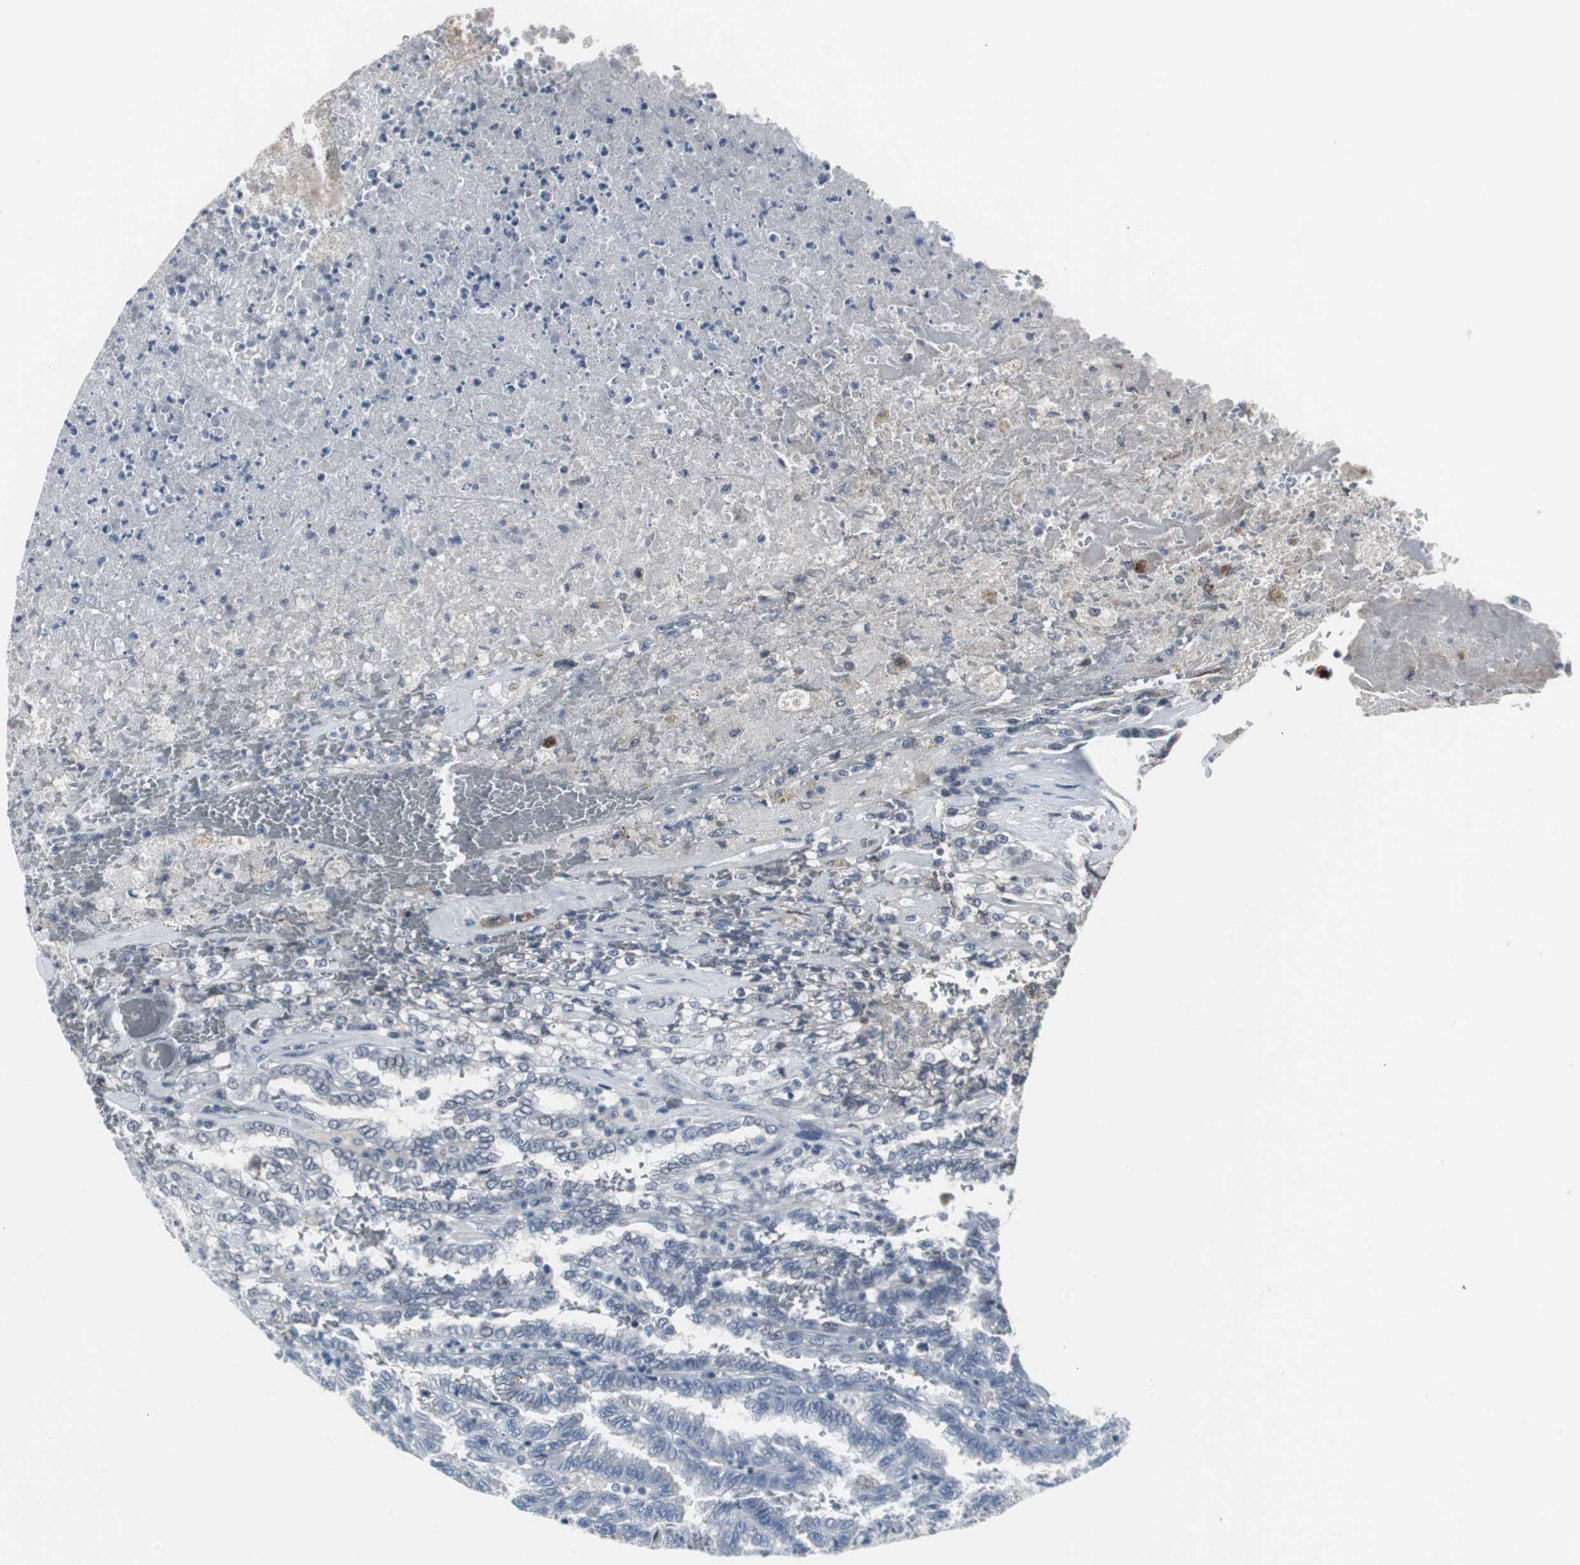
{"staining": {"intensity": "negative", "quantity": "none", "location": "none"}, "tissue": "renal cancer", "cell_type": "Tumor cells", "image_type": "cancer", "snomed": [{"axis": "morphology", "description": "Inflammation, NOS"}, {"axis": "morphology", "description": "Adenocarcinoma, NOS"}, {"axis": "topography", "description": "Kidney"}], "caption": "DAB (3,3'-diaminobenzidine) immunohistochemical staining of renal cancer reveals no significant staining in tumor cells.", "gene": "DOK1", "patient": {"sex": "male", "age": 68}}